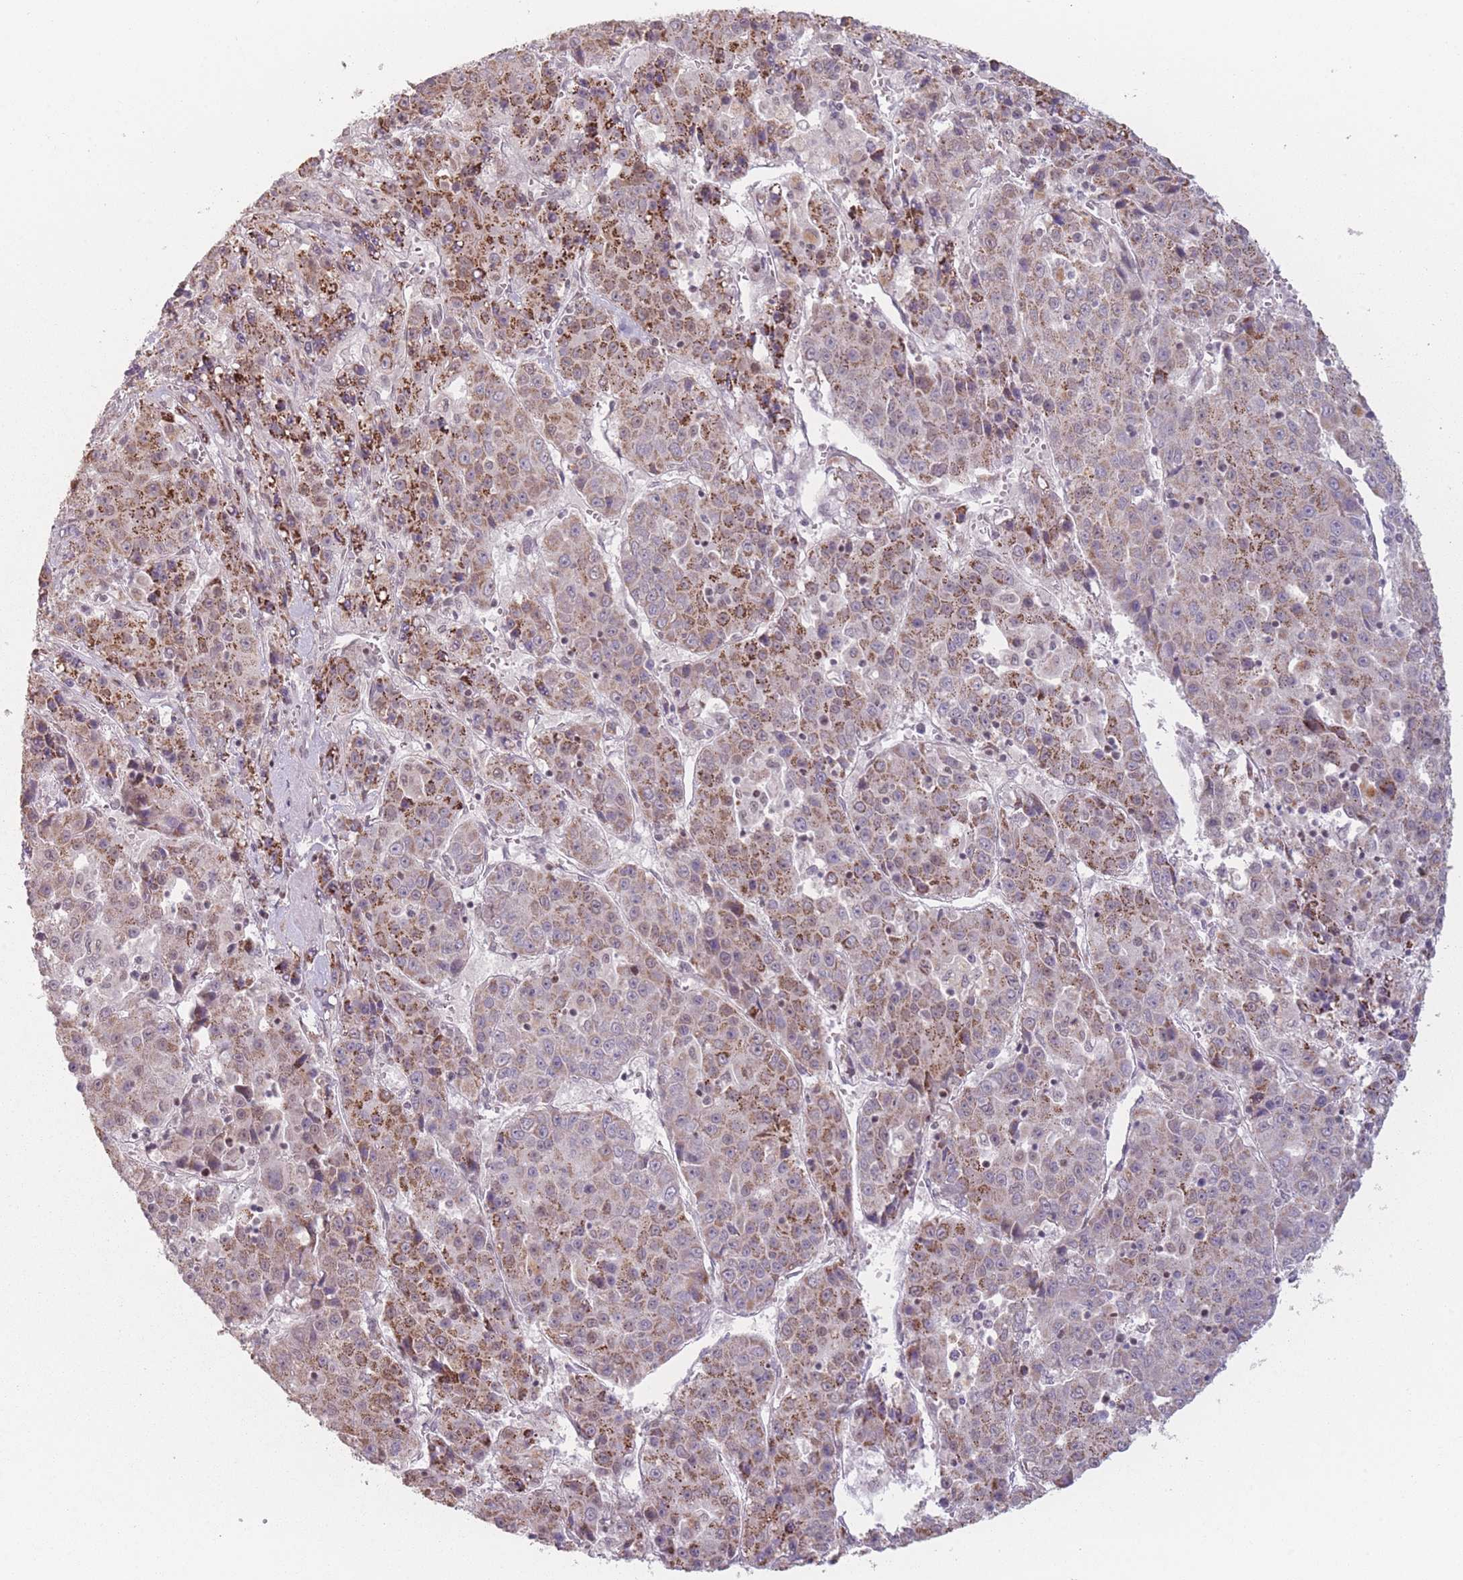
{"staining": {"intensity": "moderate", "quantity": ">75%", "location": "cytoplasmic/membranous,nuclear"}, "tissue": "liver cancer", "cell_type": "Tumor cells", "image_type": "cancer", "snomed": [{"axis": "morphology", "description": "Carcinoma, Hepatocellular, NOS"}, {"axis": "topography", "description": "Liver"}], "caption": "Approximately >75% of tumor cells in human liver cancer (hepatocellular carcinoma) demonstrate moderate cytoplasmic/membranous and nuclear protein staining as visualized by brown immunohistochemical staining.", "gene": "OR10C1", "patient": {"sex": "female", "age": 53}}